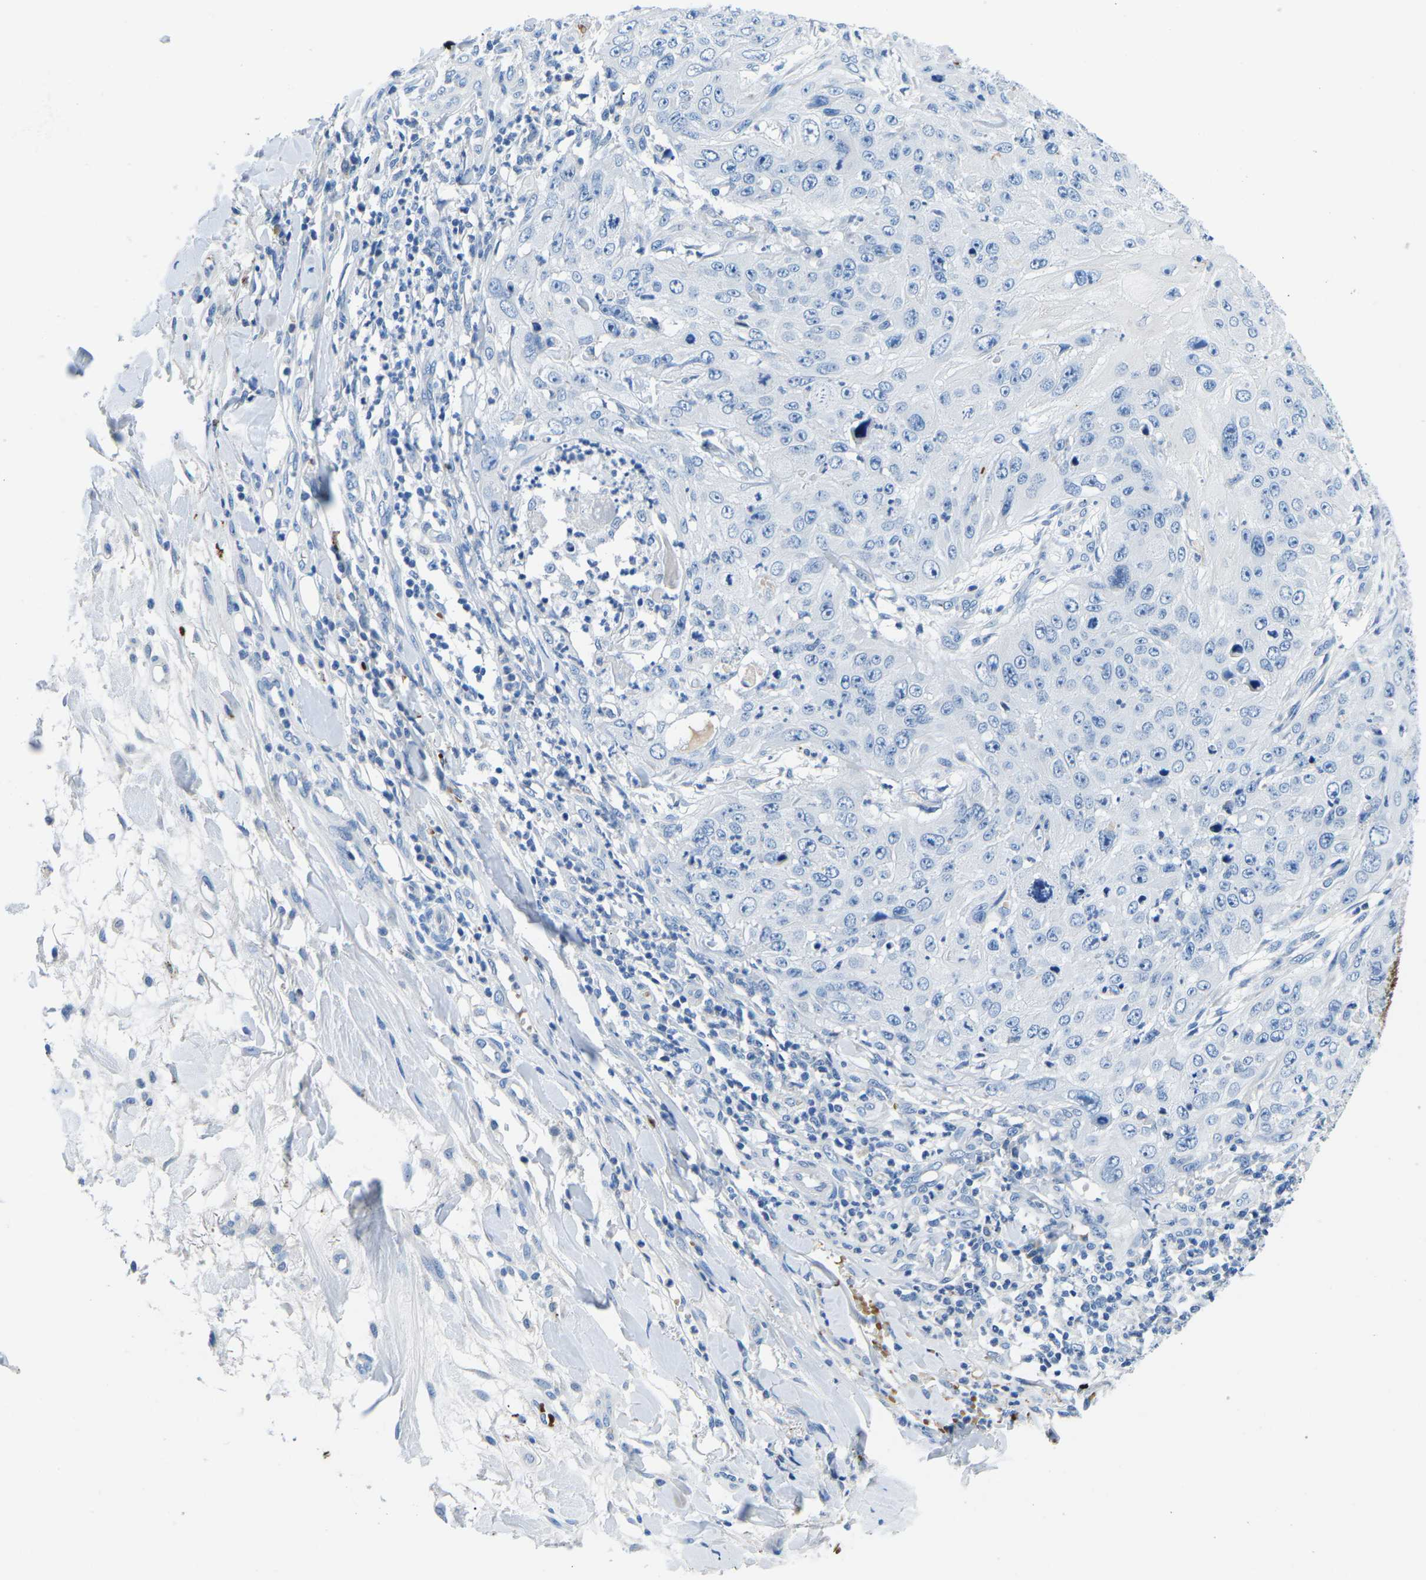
{"staining": {"intensity": "negative", "quantity": "none", "location": "none"}, "tissue": "skin cancer", "cell_type": "Tumor cells", "image_type": "cancer", "snomed": [{"axis": "morphology", "description": "Squamous cell carcinoma, NOS"}, {"axis": "topography", "description": "Skin"}], "caption": "Tumor cells show no significant expression in skin squamous cell carcinoma.", "gene": "TM6SF1", "patient": {"sex": "female", "age": 80}}